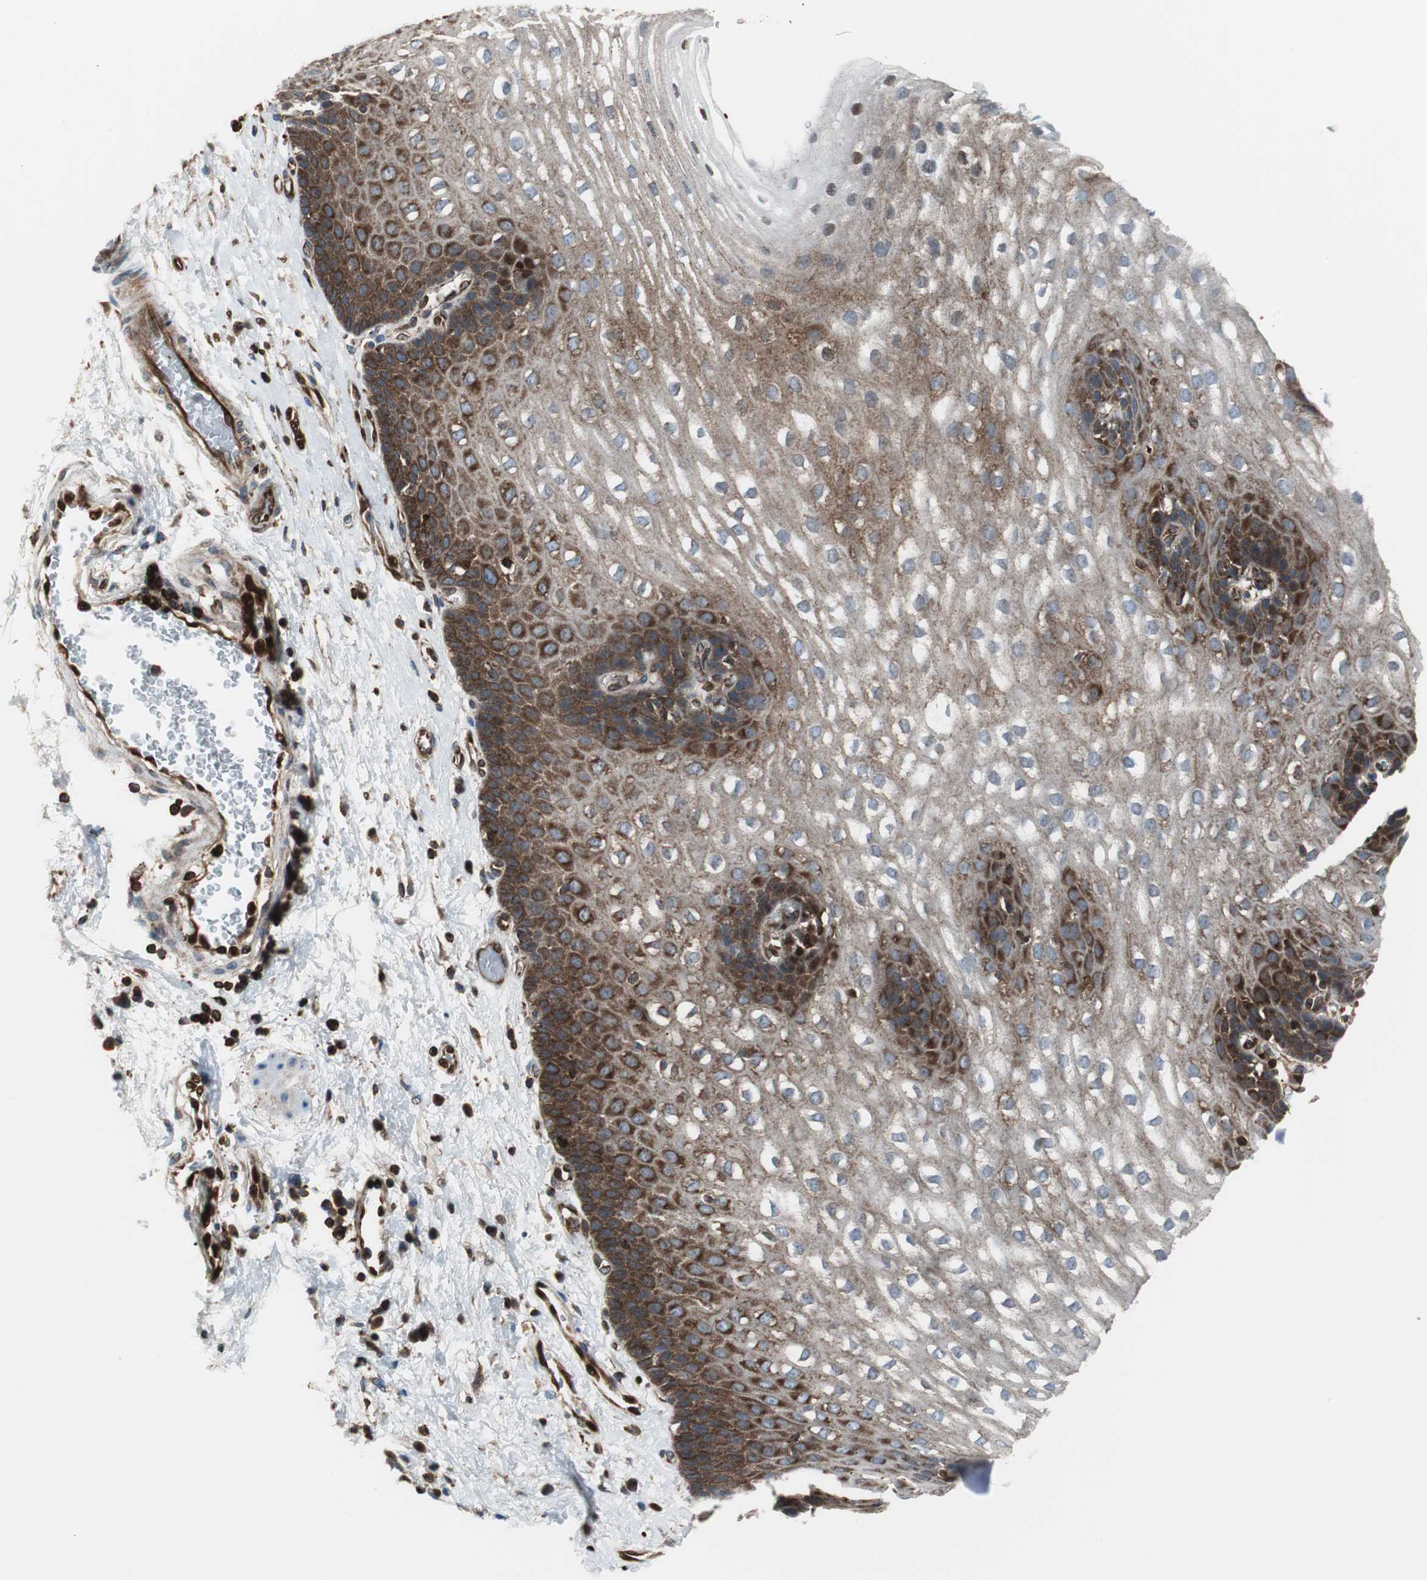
{"staining": {"intensity": "moderate", "quantity": "25%-75%", "location": "cytoplasmic/membranous"}, "tissue": "esophagus", "cell_type": "Squamous epithelial cells", "image_type": "normal", "snomed": [{"axis": "morphology", "description": "Normal tissue, NOS"}, {"axis": "topography", "description": "Esophagus"}], "caption": "DAB (3,3'-diaminobenzidine) immunohistochemical staining of benign esophagus displays moderate cytoplasmic/membranous protein staining in about 25%-75% of squamous epithelial cells.", "gene": "RELA", "patient": {"sex": "male", "age": 48}}